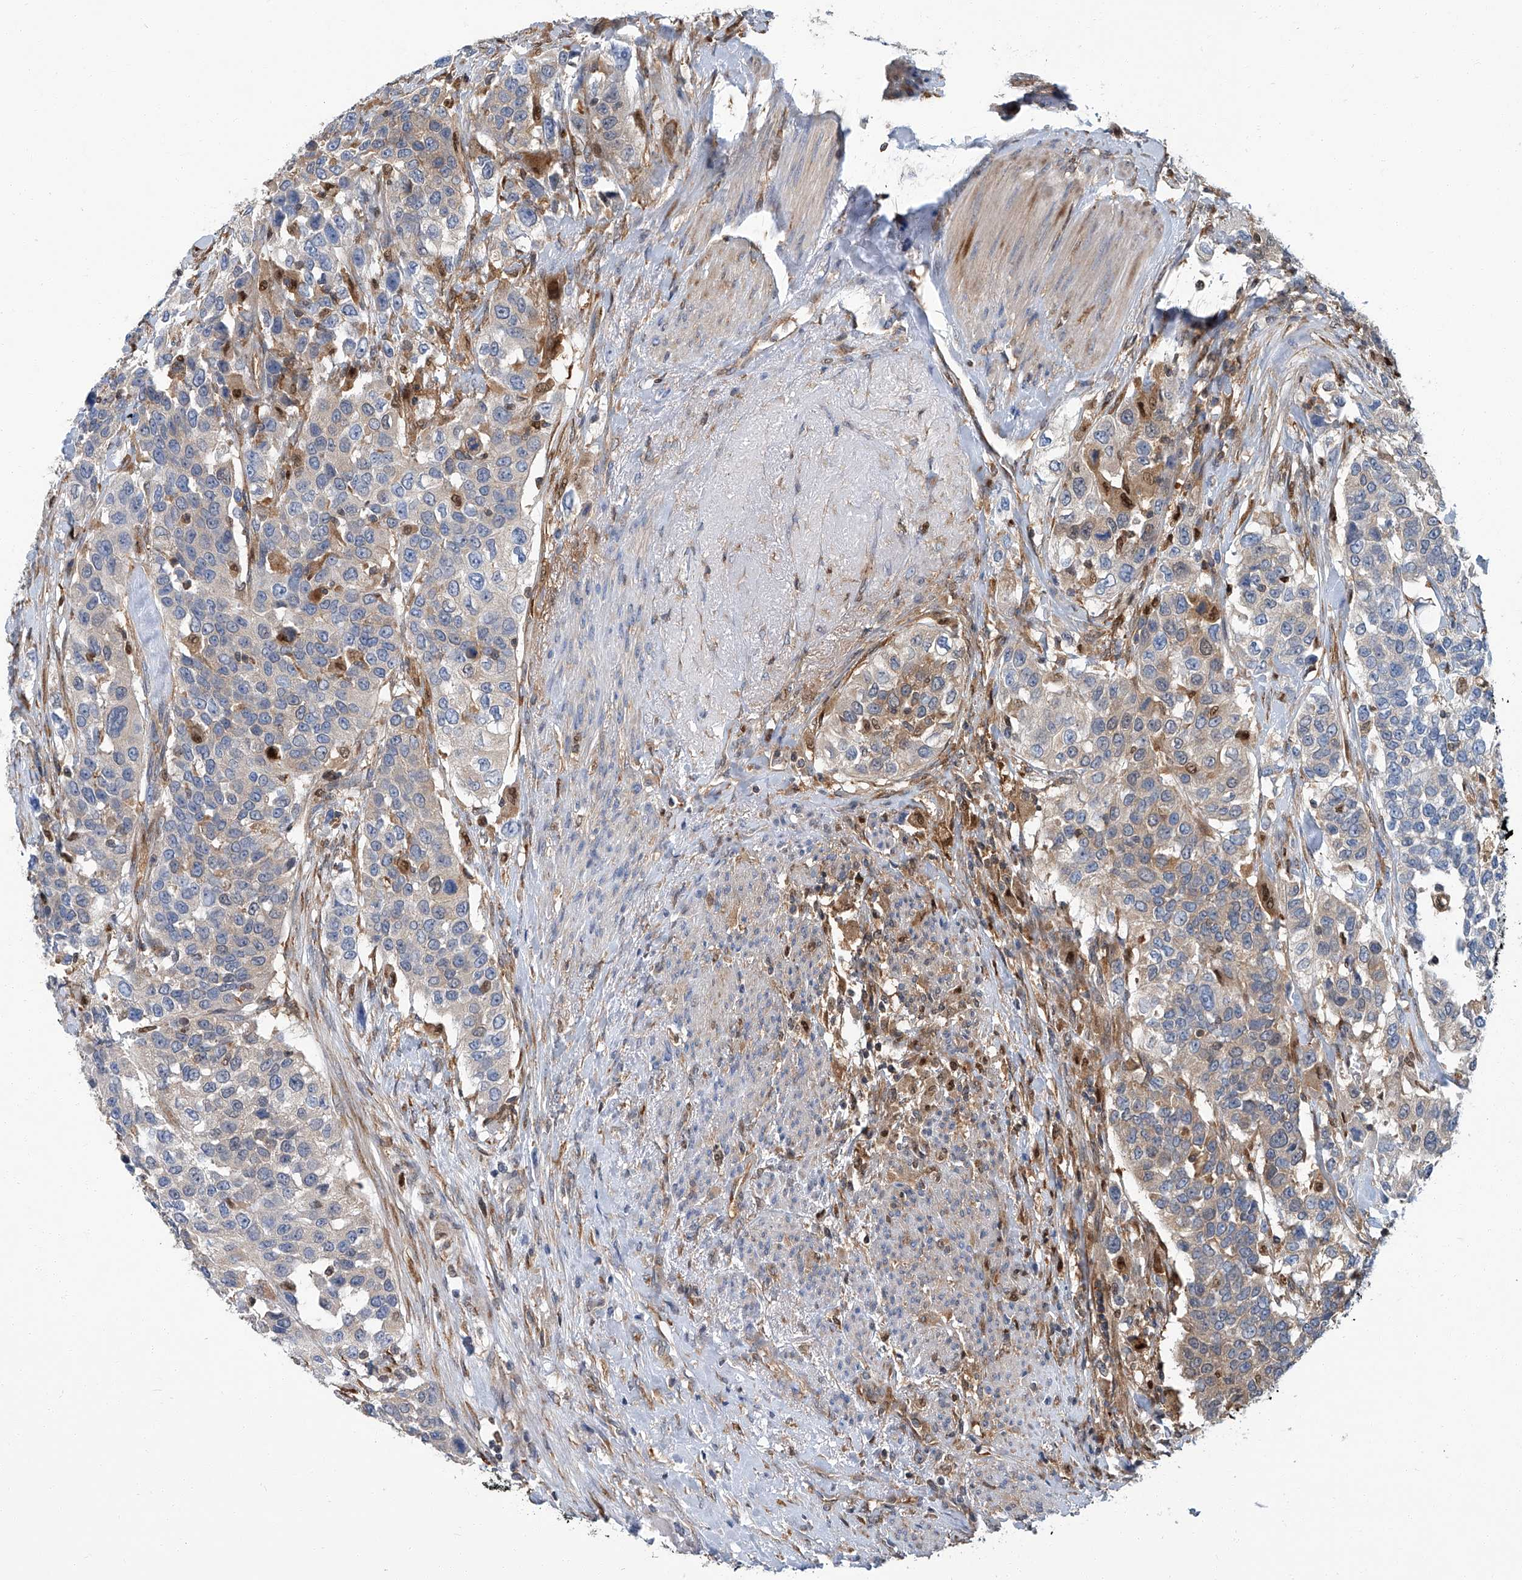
{"staining": {"intensity": "weak", "quantity": "25%-75%", "location": "cytoplasmic/membranous"}, "tissue": "urothelial cancer", "cell_type": "Tumor cells", "image_type": "cancer", "snomed": [{"axis": "morphology", "description": "Urothelial carcinoma, High grade"}, {"axis": "topography", "description": "Urinary bladder"}], "caption": "A brown stain highlights weak cytoplasmic/membranous positivity of a protein in human urothelial cancer tumor cells.", "gene": "PSMB10", "patient": {"sex": "female", "age": 80}}